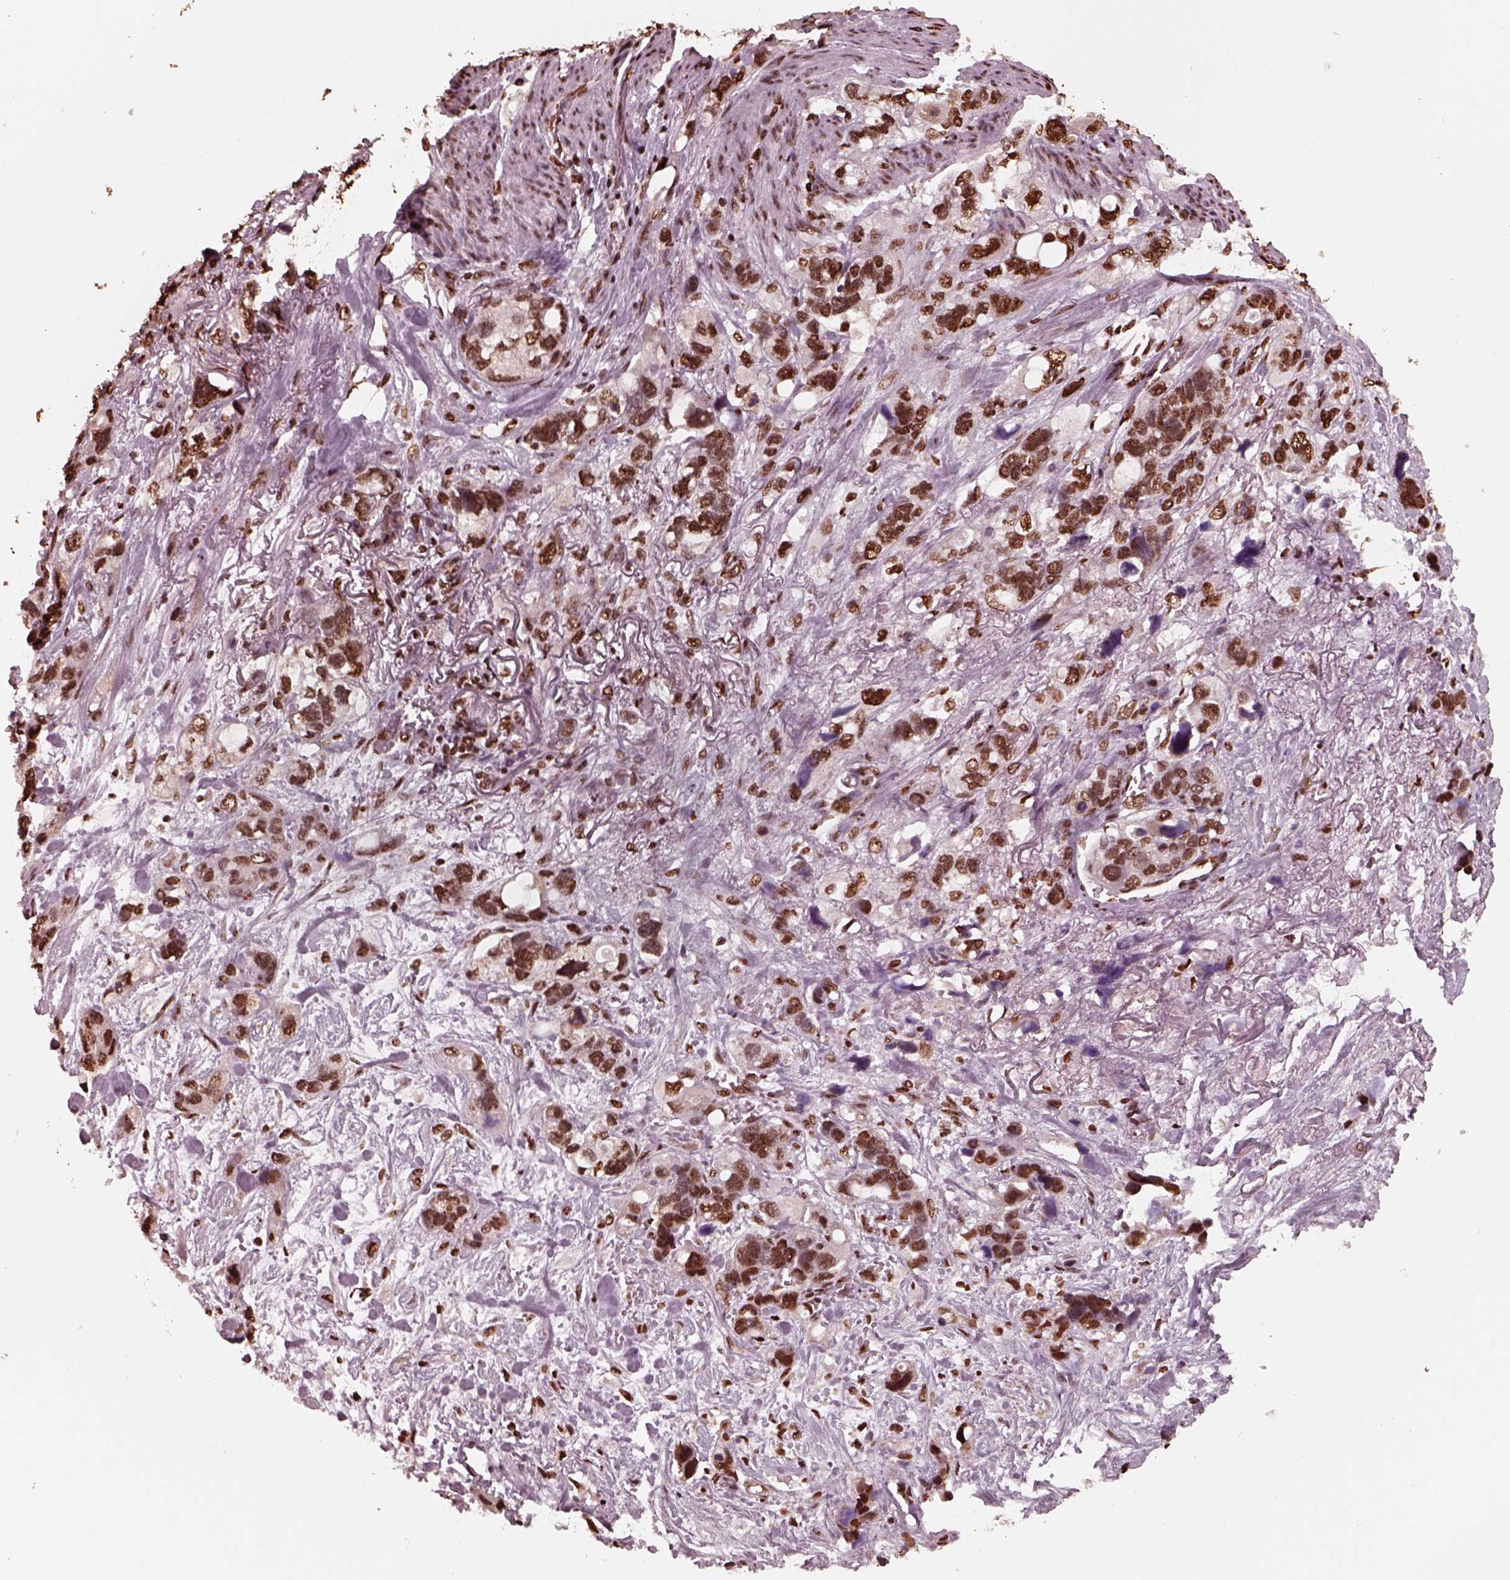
{"staining": {"intensity": "strong", "quantity": "25%-75%", "location": "nuclear"}, "tissue": "stomach cancer", "cell_type": "Tumor cells", "image_type": "cancer", "snomed": [{"axis": "morphology", "description": "Adenocarcinoma, NOS"}, {"axis": "topography", "description": "Stomach, upper"}], "caption": "Immunohistochemical staining of stomach cancer (adenocarcinoma) displays high levels of strong nuclear expression in approximately 25%-75% of tumor cells. (DAB (3,3'-diaminobenzidine) = brown stain, brightfield microscopy at high magnification).", "gene": "NSD1", "patient": {"sex": "female", "age": 81}}